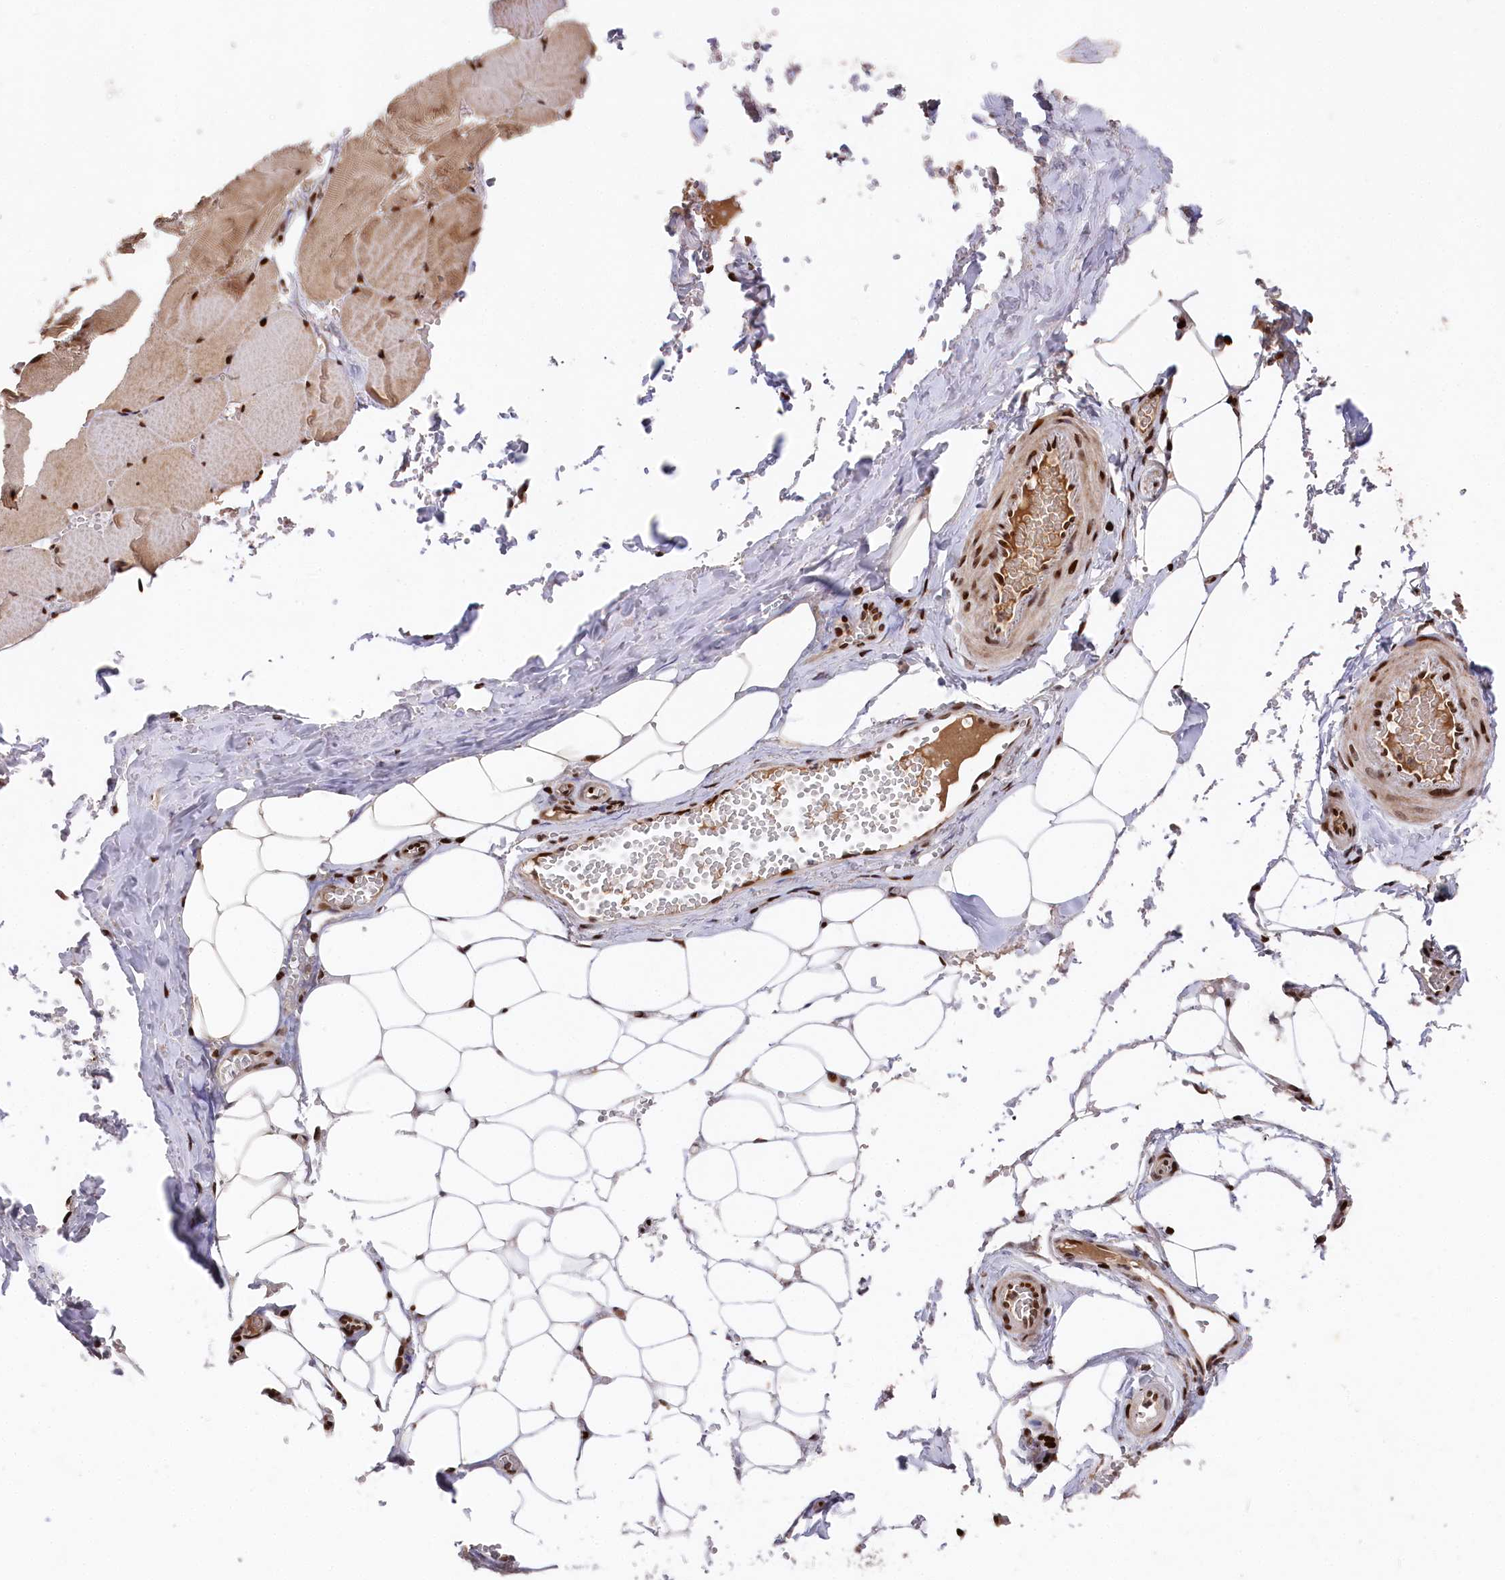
{"staining": {"intensity": "strong", "quantity": ">75%", "location": "nuclear"}, "tissue": "adipose tissue", "cell_type": "Adipocytes", "image_type": "normal", "snomed": [{"axis": "morphology", "description": "Normal tissue, NOS"}, {"axis": "topography", "description": "Skeletal muscle"}, {"axis": "topography", "description": "Peripheral nerve tissue"}], "caption": "High-power microscopy captured an immunohistochemistry image of unremarkable adipose tissue, revealing strong nuclear positivity in approximately >75% of adipocytes. The staining is performed using DAB brown chromogen to label protein expression. The nuclei are counter-stained blue using hematoxylin.", "gene": "MCF2L2", "patient": {"sex": "female", "age": 55}}